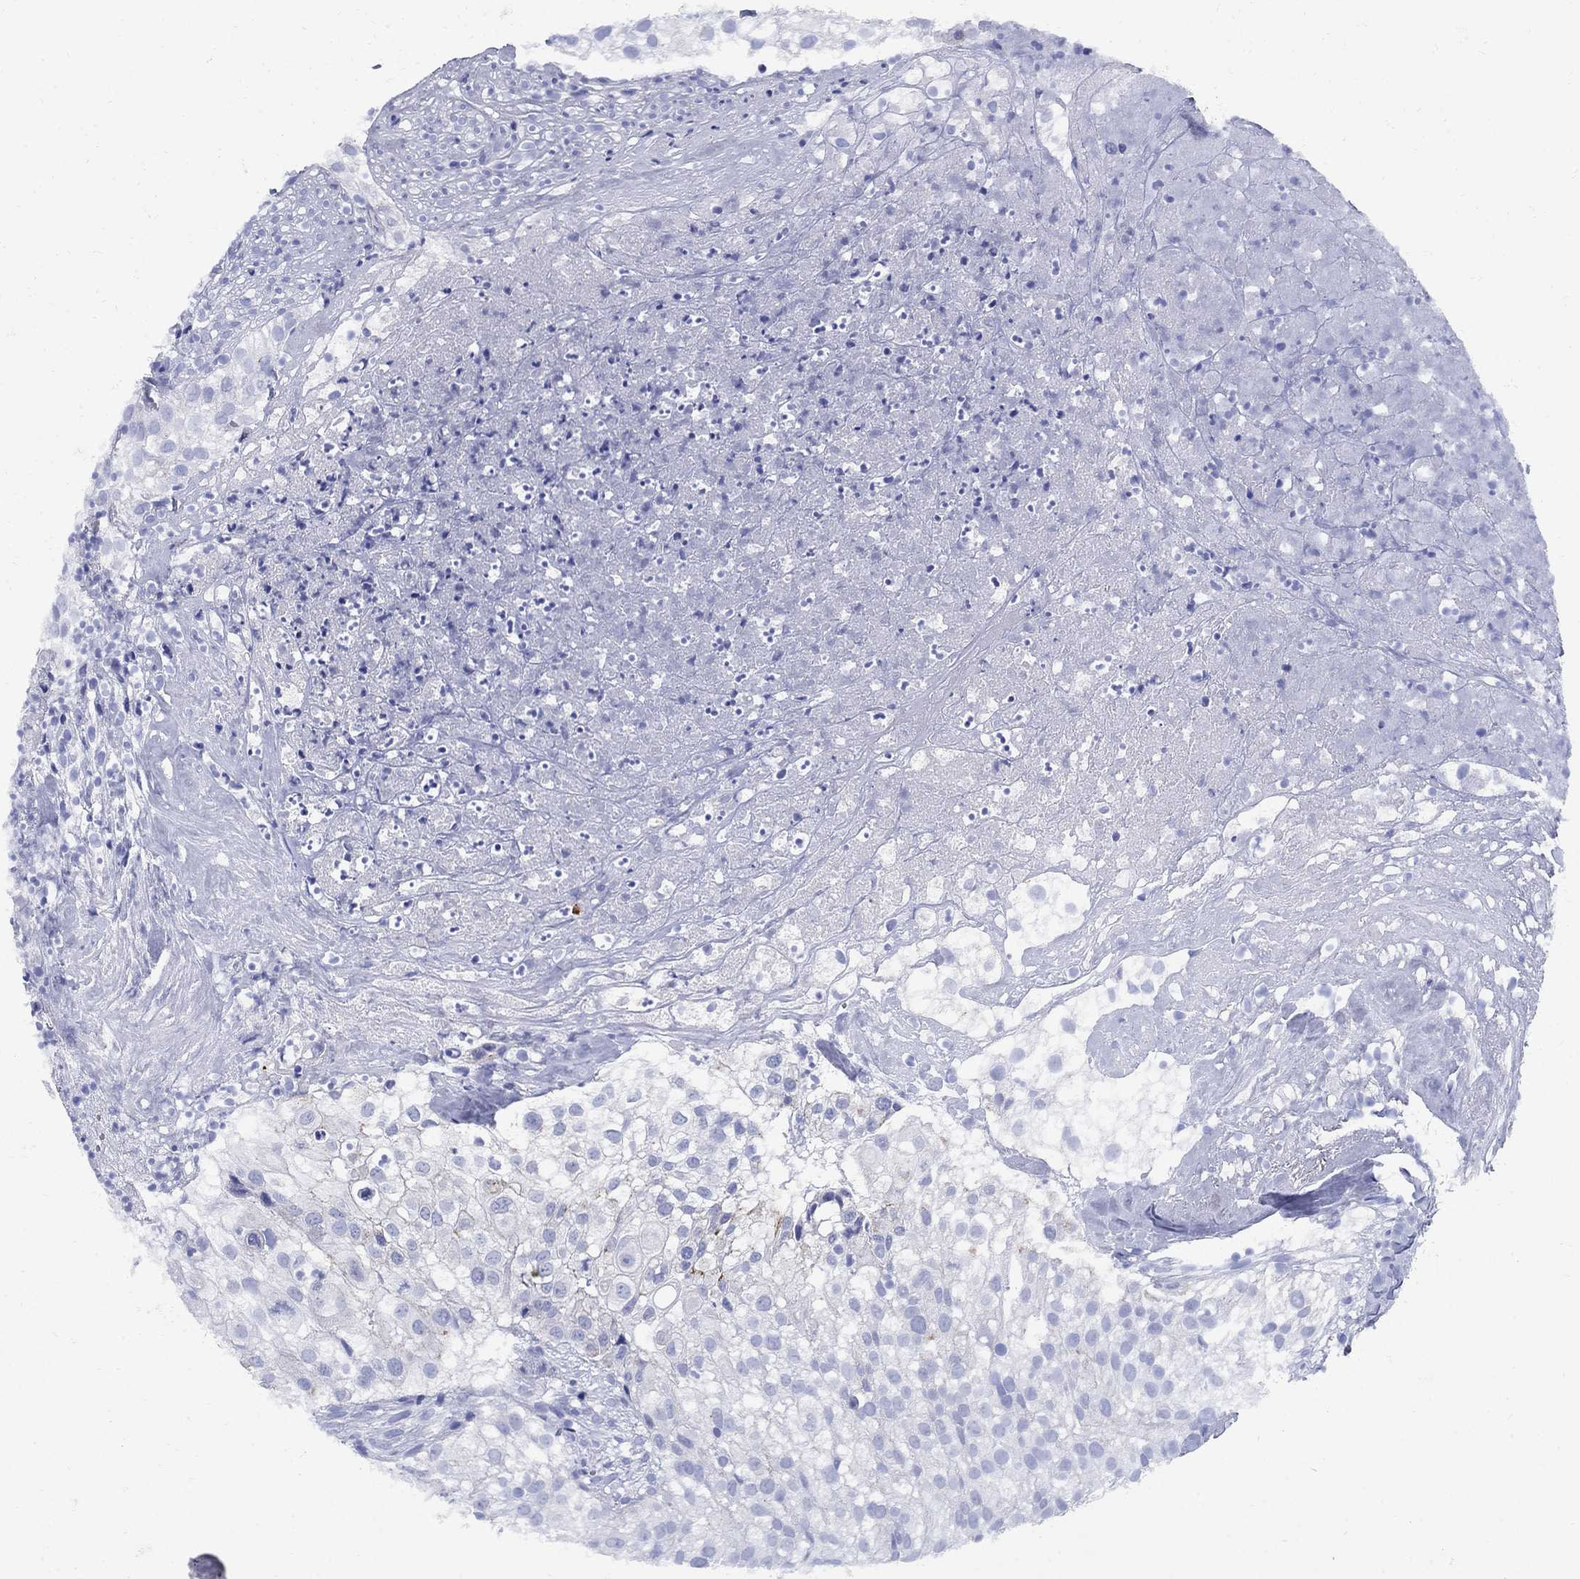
{"staining": {"intensity": "negative", "quantity": "none", "location": "none"}, "tissue": "urothelial cancer", "cell_type": "Tumor cells", "image_type": "cancer", "snomed": [{"axis": "morphology", "description": "Urothelial carcinoma, High grade"}, {"axis": "topography", "description": "Urinary bladder"}], "caption": "High power microscopy micrograph of an immunohistochemistry image of high-grade urothelial carcinoma, revealing no significant staining in tumor cells.", "gene": "CD1A", "patient": {"sex": "female", "age": 79}}